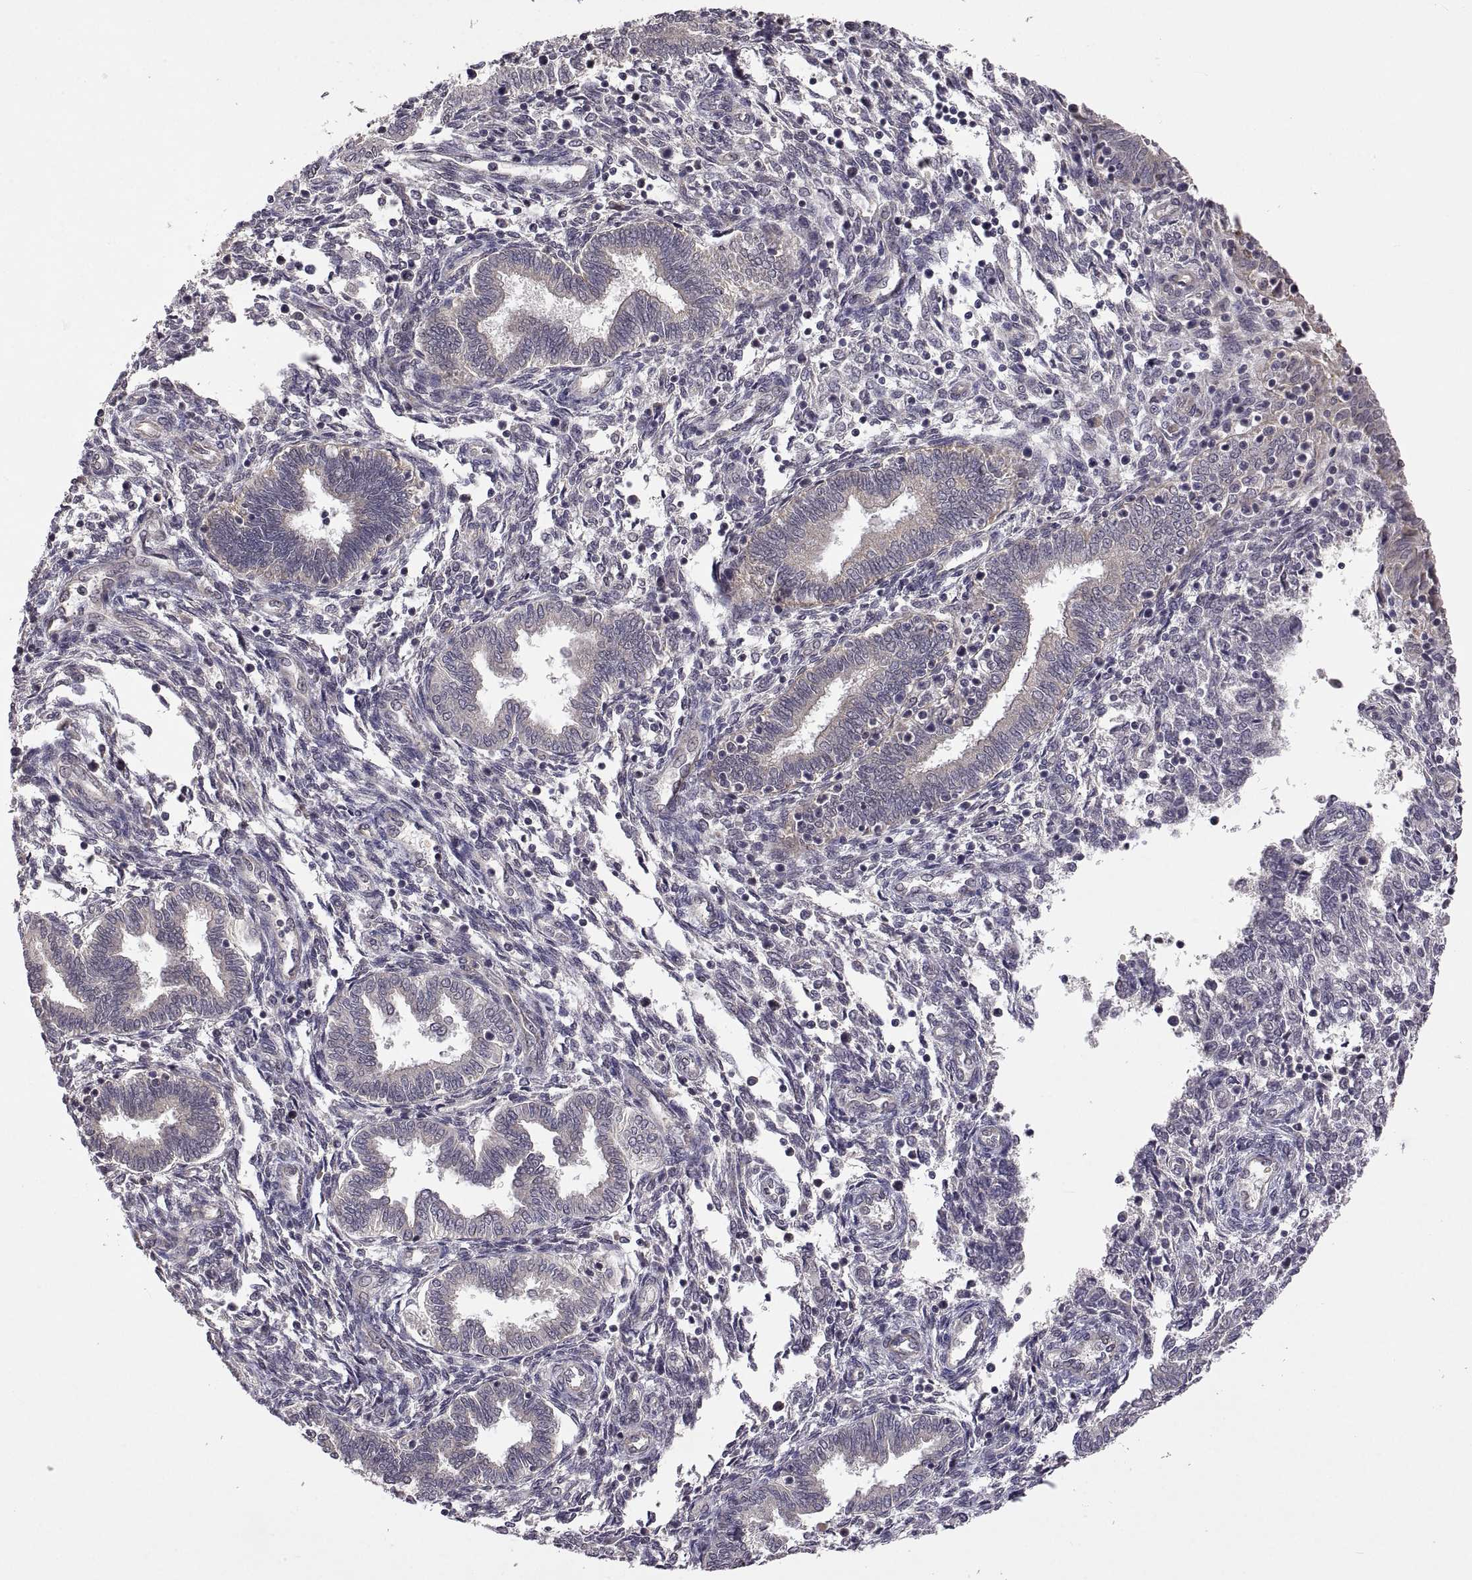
{"staining": {"intensity": "negative", "quantity": "none", "location": "none"}, "tissue": "endometrium", "cell_type": "Cells in endometrial stroma", "image_type": "normal", "snomed": [{"axis": "morphology", "description": "Normal tissue, NOS"}, {"axis": "topography", "description": "Endometrium"}], "caption": "Cells in endometrial stroma show no significant protein staining in benign endometrium. The staining is performed using DAB brown chromogen with nuclei counter-stained in using hematoxylin.", "gene": "LAMA1", "patient": {"sex": "female", "age": 42}}